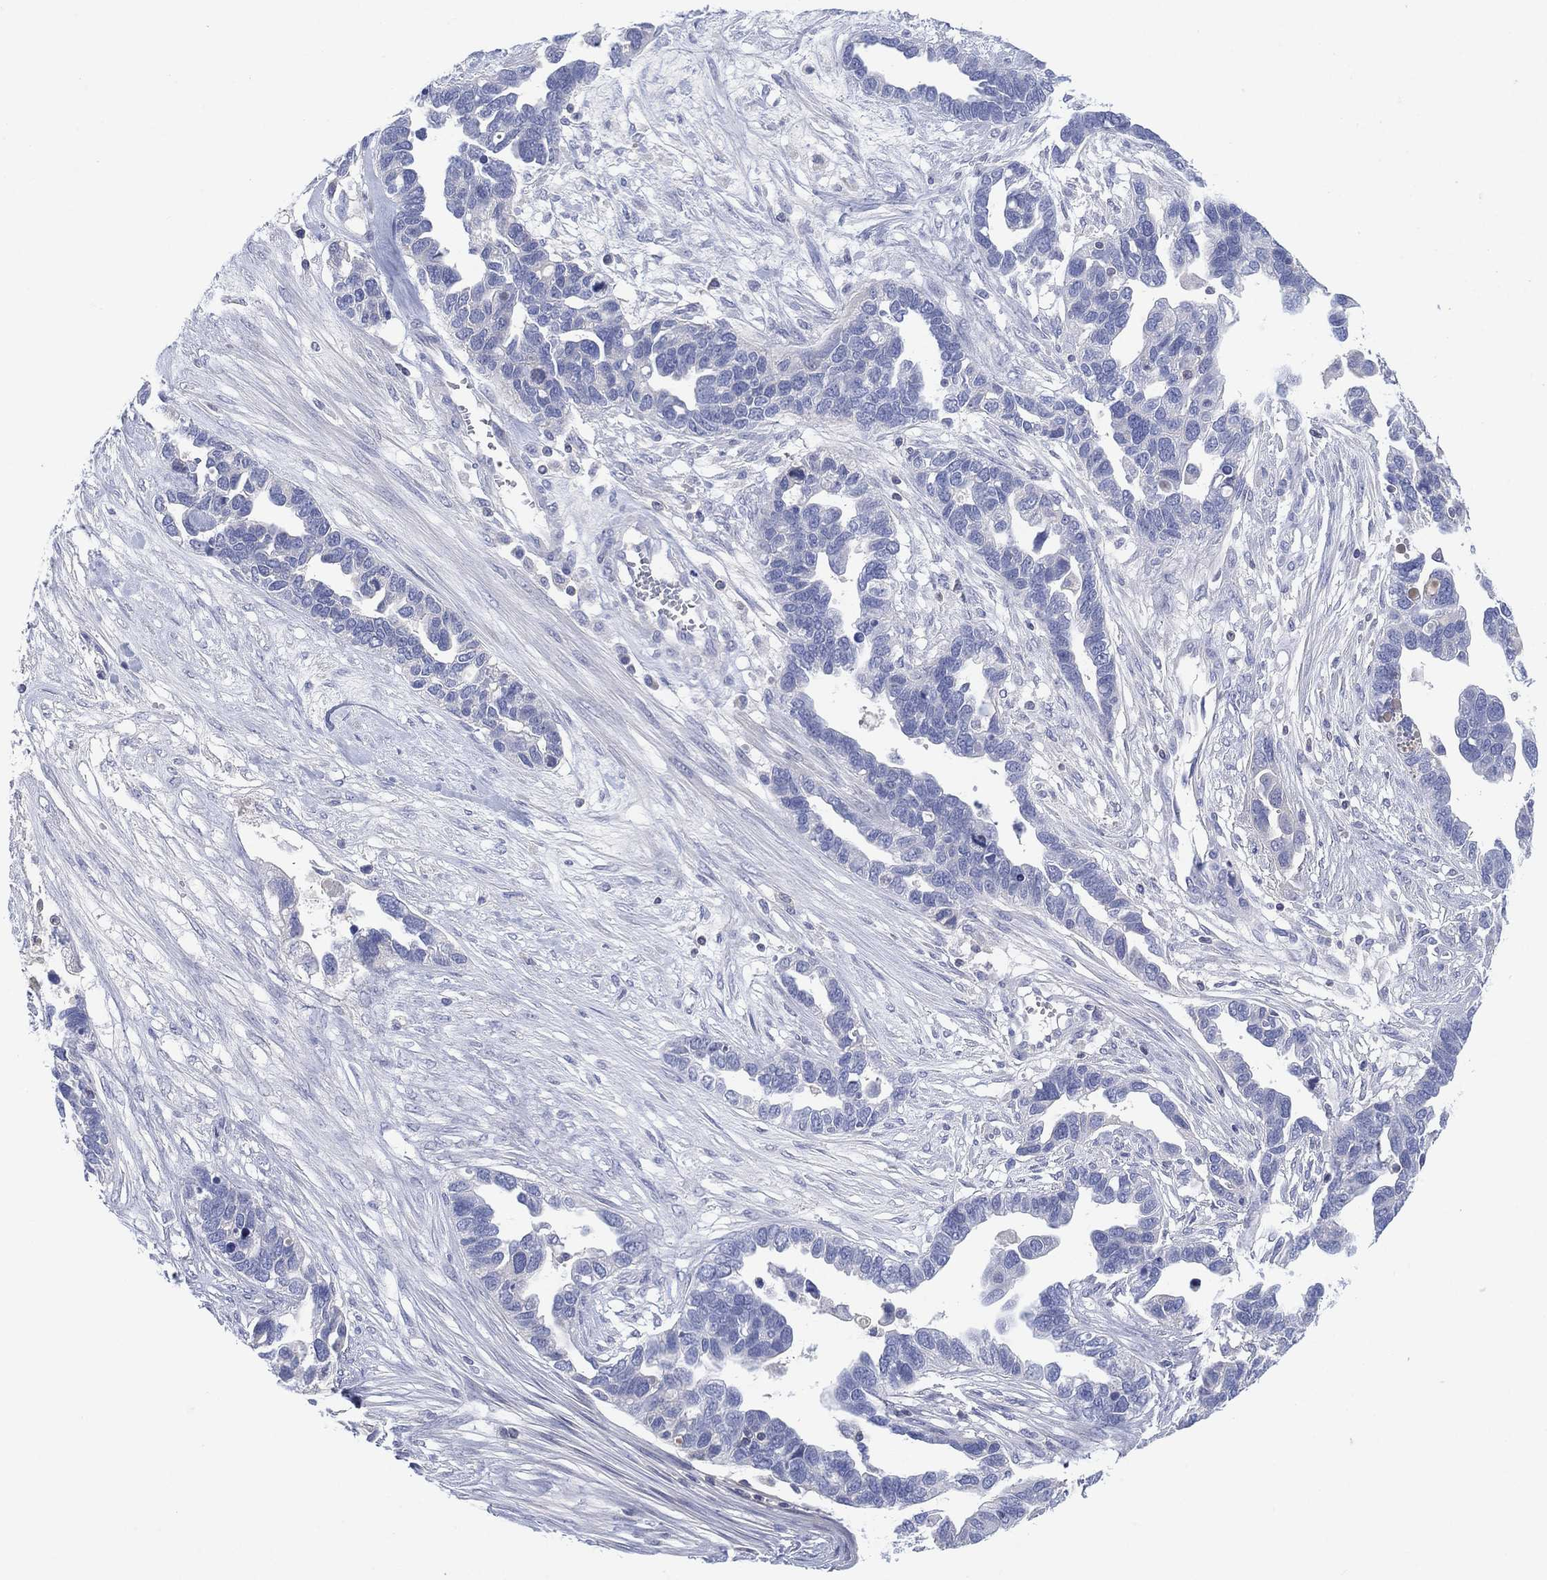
{"staining": {"intensity": "negative", "quantity": "none", "location": "none"}, "tissue": "ovarian cancer", "cell_type": "Tumor cells", "image_type": "cancer", "snomed": [{"axis": "morphology", "description": "Cystadenocarcinoma, serous, NOS"}, {"axis": "topography", "description": "Ovary"}], "caption": "There is no significant staining in tumor cells of ovarian serous cystadenocarcinoma.", "gene": "SEPTIN1", "patient": {"sex": "female", "age": 54}}